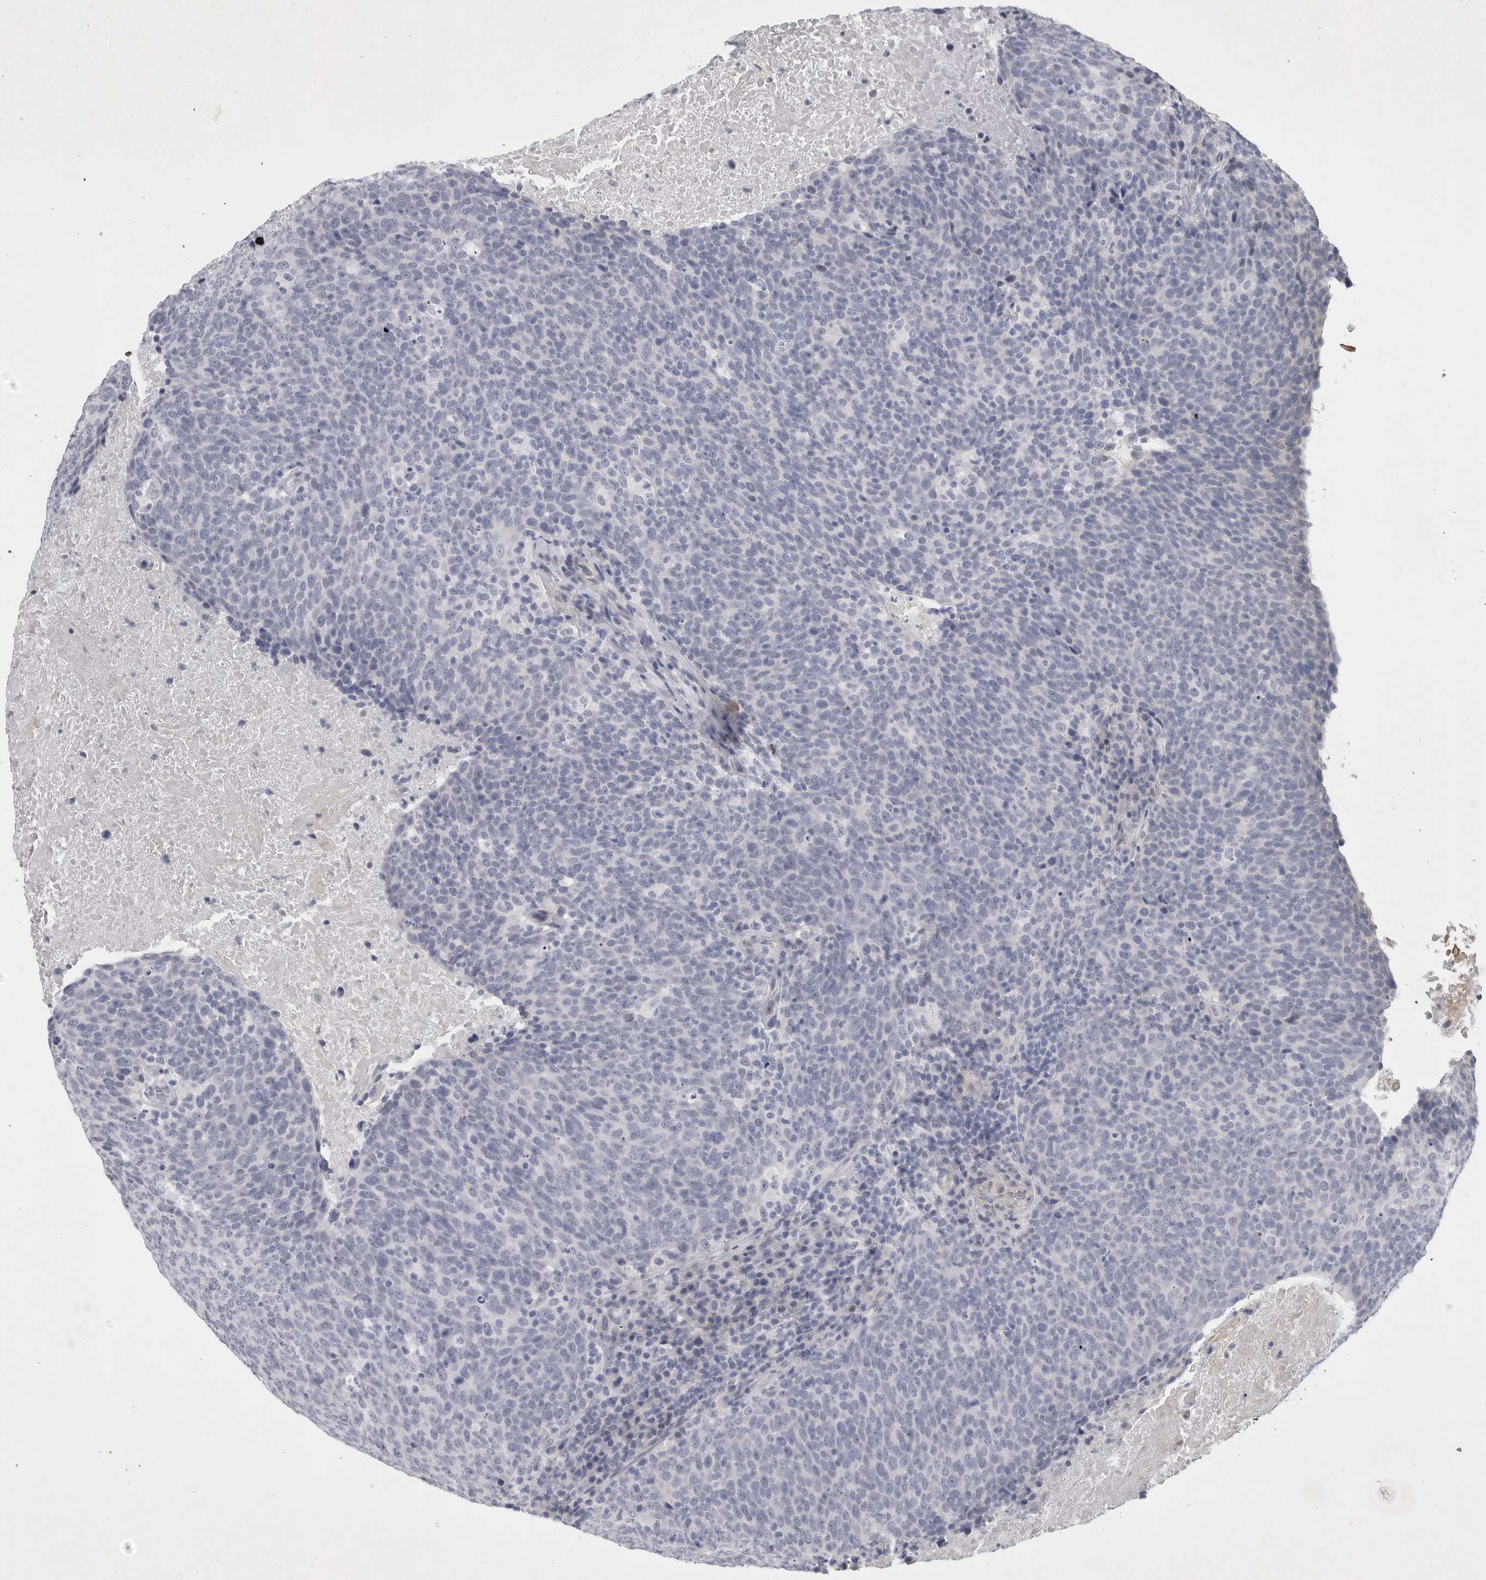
{"staining": {"intensity": "negative", "quantity": "none", "location": "none"}, "tissue": "head and neck cancer", "cell_type": "Tumor cells", "image_type": "cancer", "snomed": [{"axis": "morphology", "description": "Squamous cell carcinoma, NOS"}, {"axis": "morphology", "description": "Squamous cell carcinoma, metastatic, NOS"}, {"axis": "topography", "description": "Lymph node"}, {"axis": "topography", "description": "Head-Neck"}], "caption": "The micrograph demonstrates no staining of tumor cells in head and neck squamous cell carcinoma. (DAB immunohistochemistry with hematoxylin counter stain).", "gene": "TNR", "patient": {"sex": "male", "age": 62}}